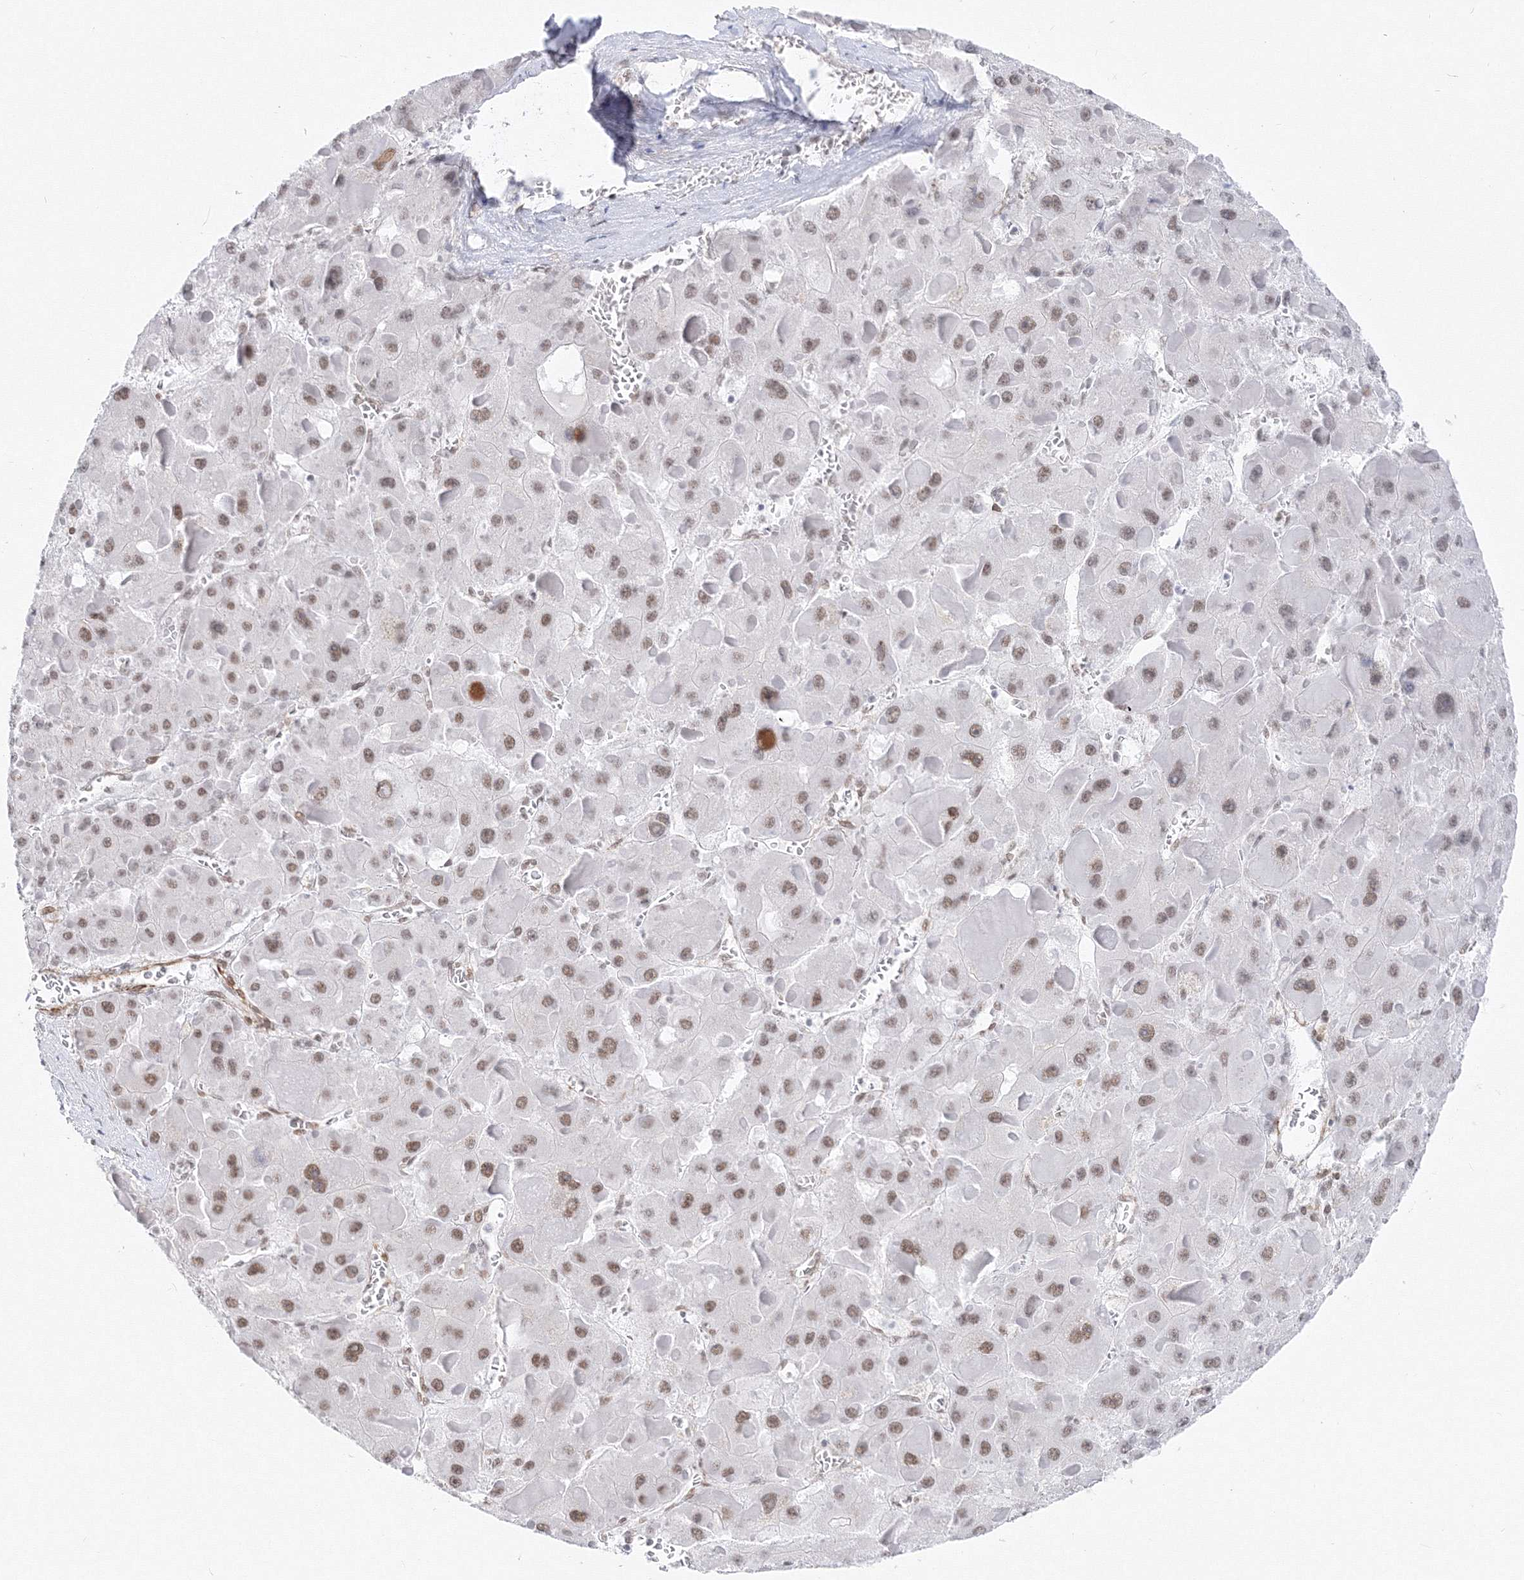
{"staining": {"intensity": "moderate", "quantity": ">75%", "location": "nuclear"}, "tissue": "liver cancer", "cell_type": "Tumor cells", "image_type": "cancer", "snomed": [{"axis": "morphology", "description": "Carcinoma, Hepatocellular, NOS"}, {"axis": "topography", "description": "Liver"}], "caption": "IHC of hepatocellular carcinoma (liver) displays medium levels of moderate nuclear expression in about >75% of tumor cells.", "gene": "ZNF638", "patient": {"sex": "female", "age": 73}}